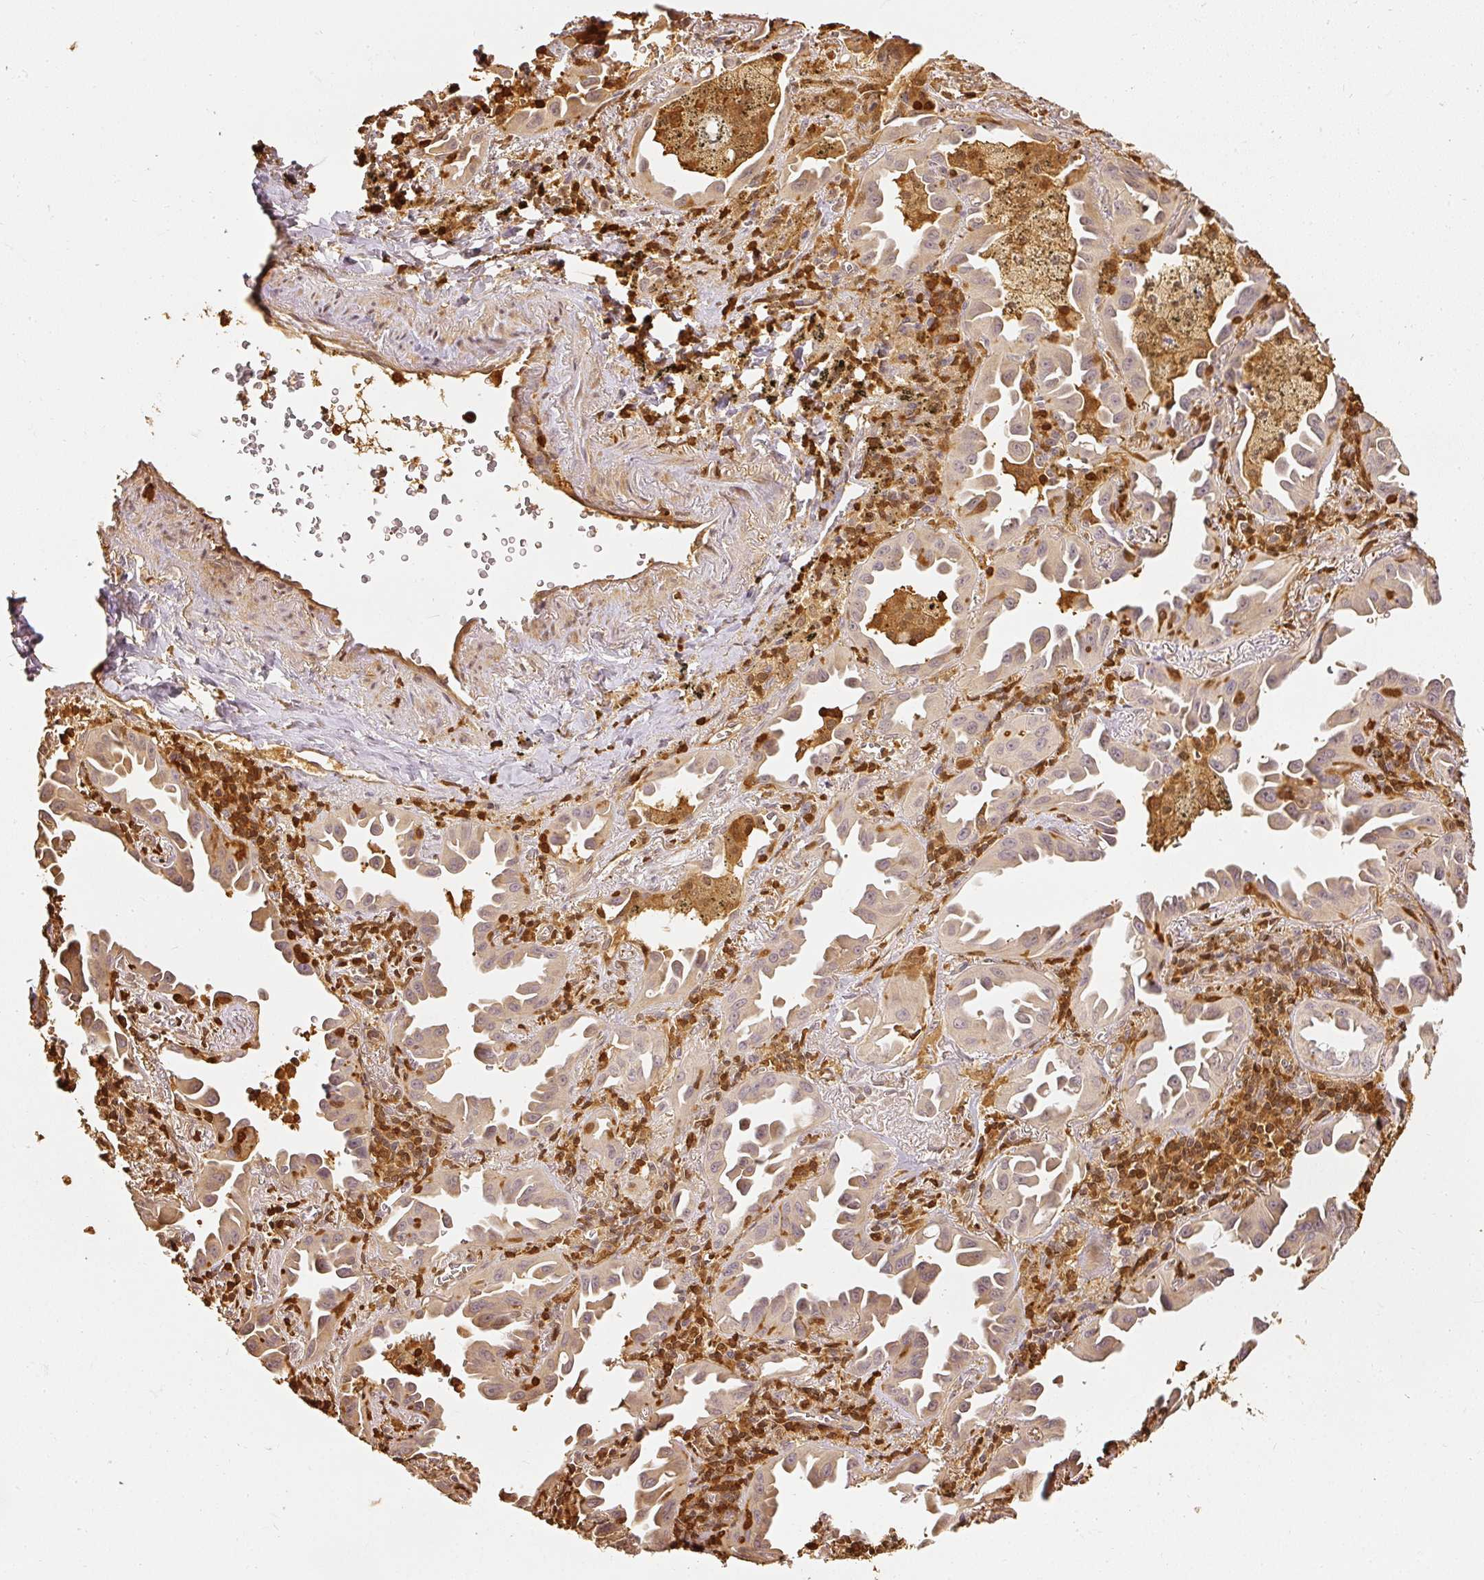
{"staining": {"intensity": "weak", "quantity": "25%-75%", "location": "cytoplasmic/membranous"}, "tissue": "lung cancer", "cell_type": "Tumor cells", "image_type": "cancer", "snomed": [{"axis": "morphology", "description": "Adenocarcinoma, NOS"}, {"axis": "topography", "description": "Lung"}], "caption": "Brown immunohistochemical staining in lung adenocarcinoma shows weak cytoplasmic/membranous positivity in approximately 25%-75% of tumor cells.", "gene": "PFN1", "patient": {"sex": "male", "age": 68}}